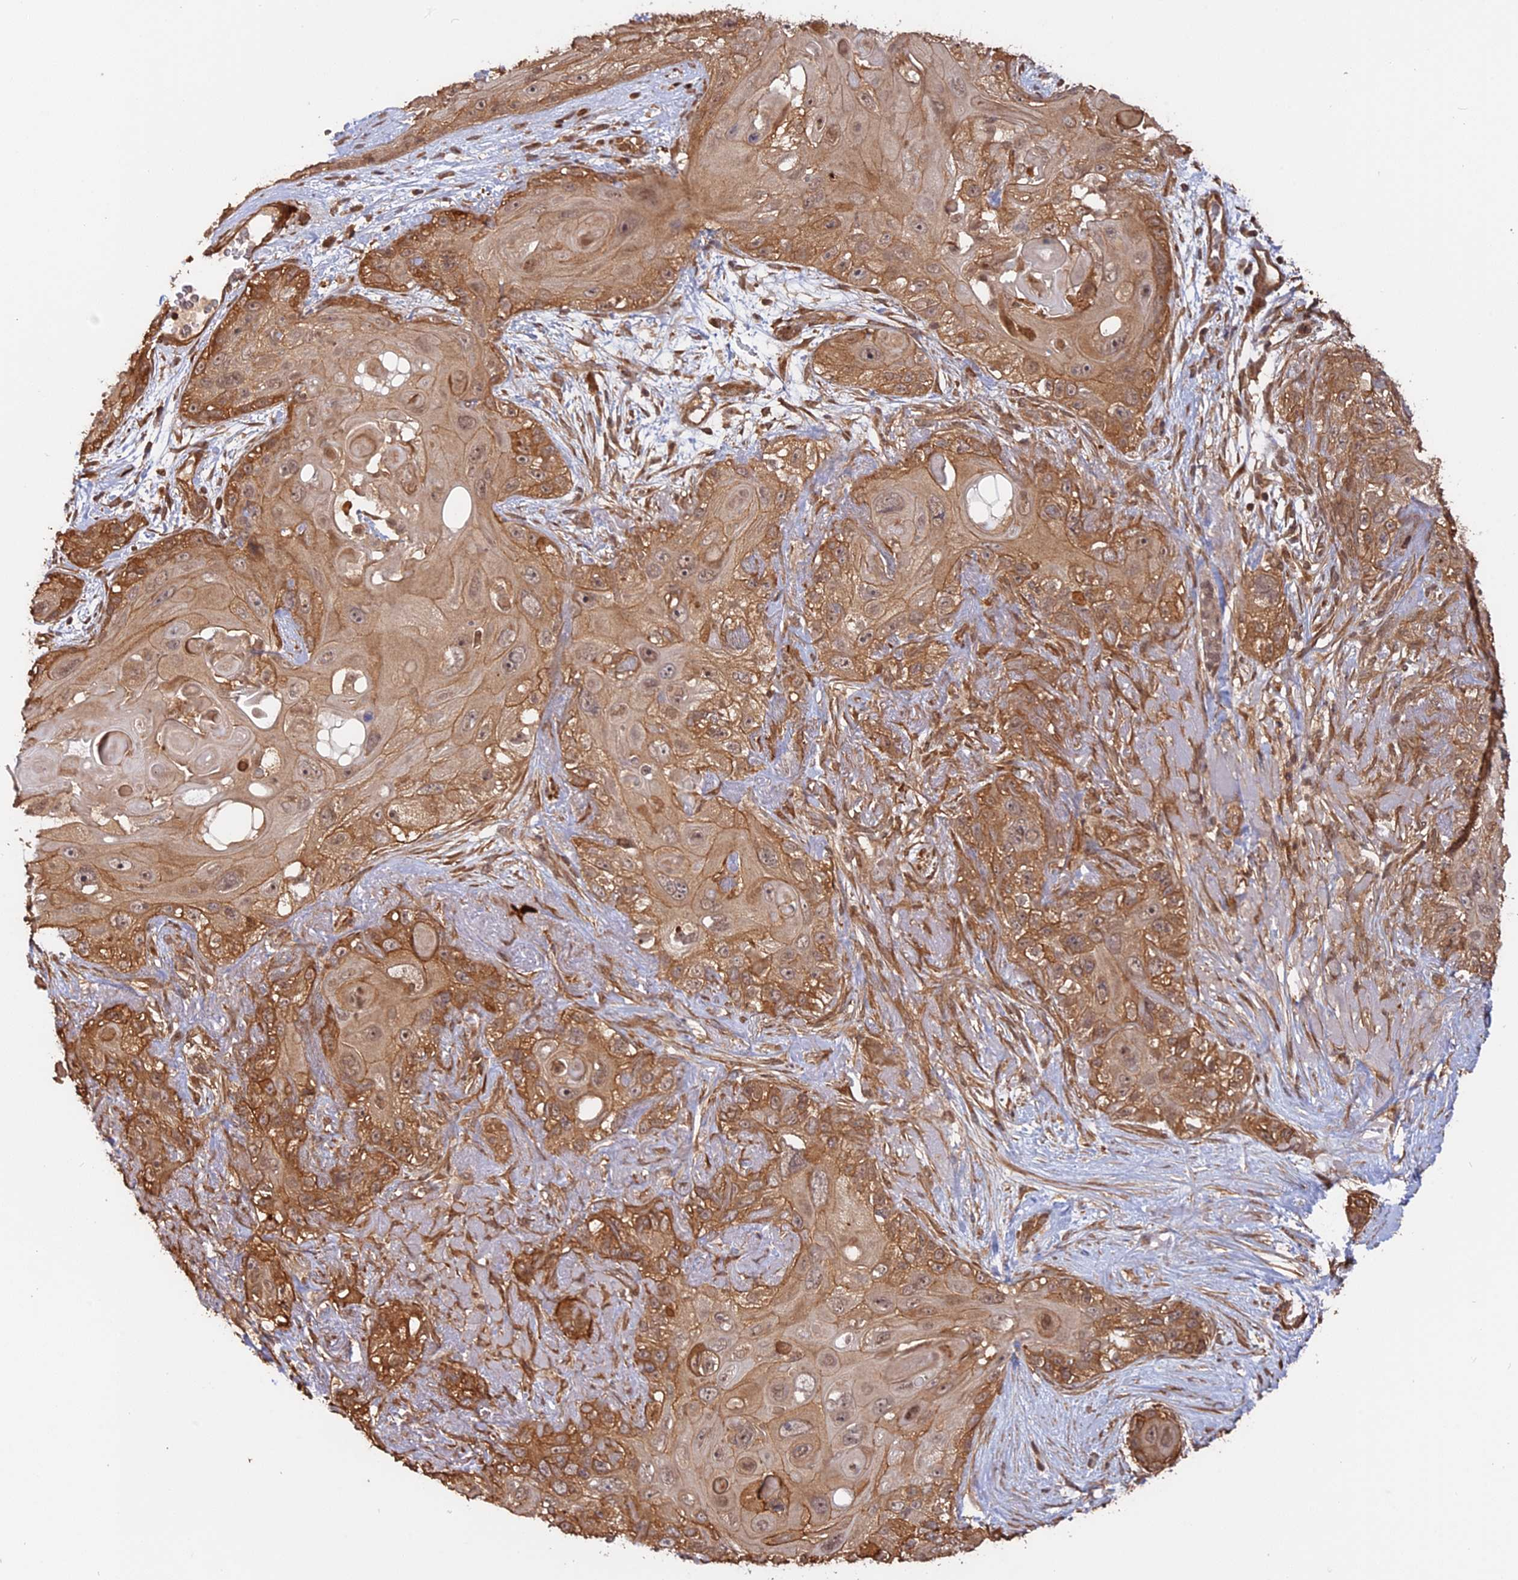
{"staining": {"intensity": "moderate", "quantity": ">75%", "location": "cytoplasmic/membranous"}, "tissue": "skin cancer", "cell_type": "Tumor cells", "image_type": "cancer", "snomed": [{"axis": "morphology", "description": "Normal tissue, NOS"}, {"axis": "morphology", "description": "Squamous cell carcinoma, NOS"}, {"axis": "topography", "description": "Skin"}], "caption": "Squamous cell carcinoma (skin) stained for a protein shows moderate cytoplasmic/membranous positivity in tumor cells. (DAB IHC, brown staining for protein, blue staining for nuclei).", "gene": "CCDC174", "patient": {"sex": "male", "age": 72}}